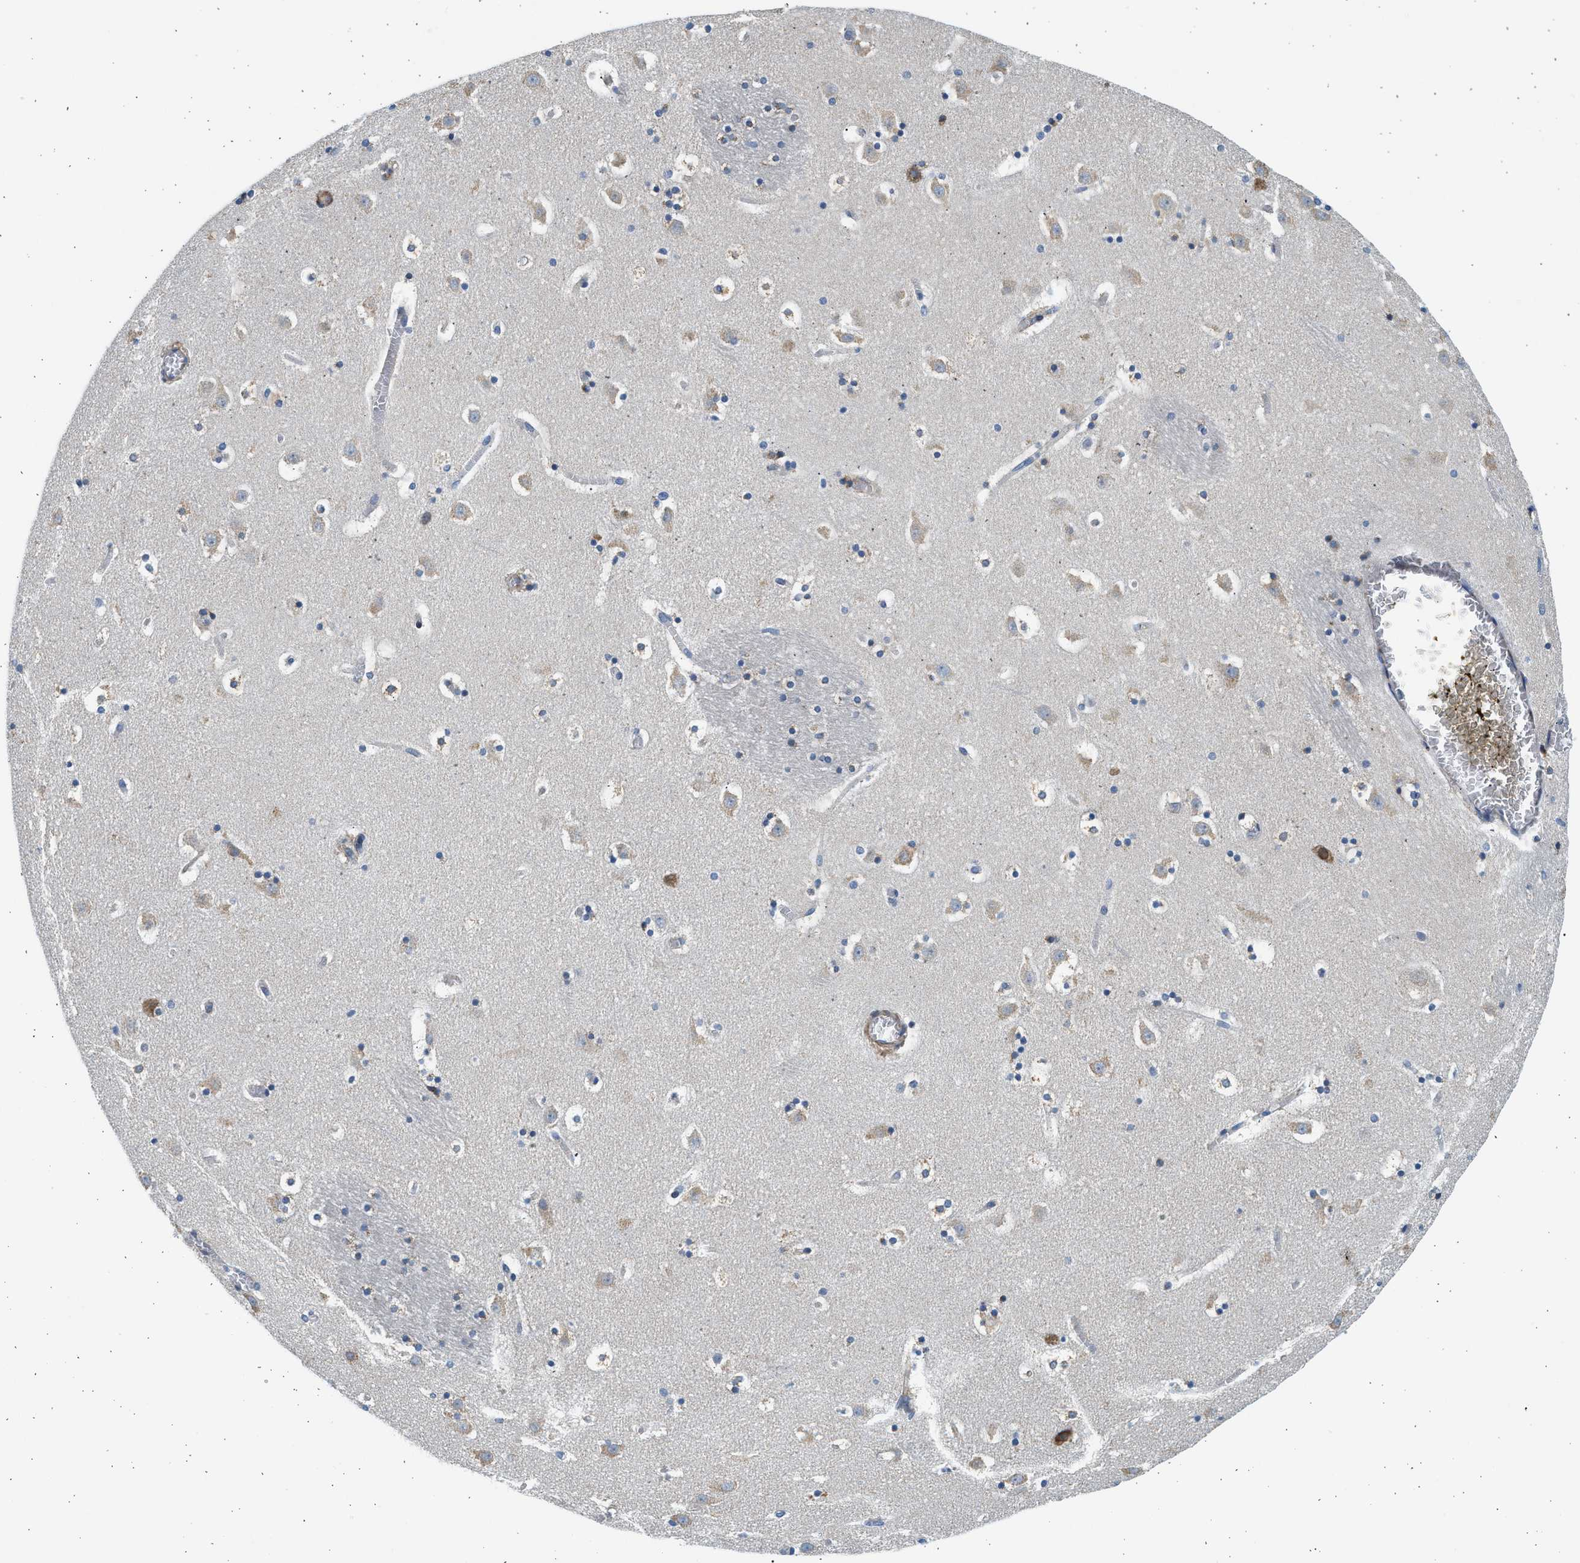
{"staining": {"intensity": "moderate", "quantity": "<25%", "location": "cytoplasmic/membranous"}, "tissue": "caudate", "cell_type": "Glial cells", "image_type": "normal", "snomed": [{"axis": "morphology", "description": "Normal tissue, NOS"}, {"axis": "topography", "description": "Lateral ventricle wall"}], "caption": "This histopathology image displays unremarkable caudate stained with IHC to label a protein in brown. The cytoplasmic/membranous of glial cells show moderate positivity for the protein. Nuclei are counter-stained blue.", "gene": "CNTN6", "patient": {"sex": "male", "age": 45}}